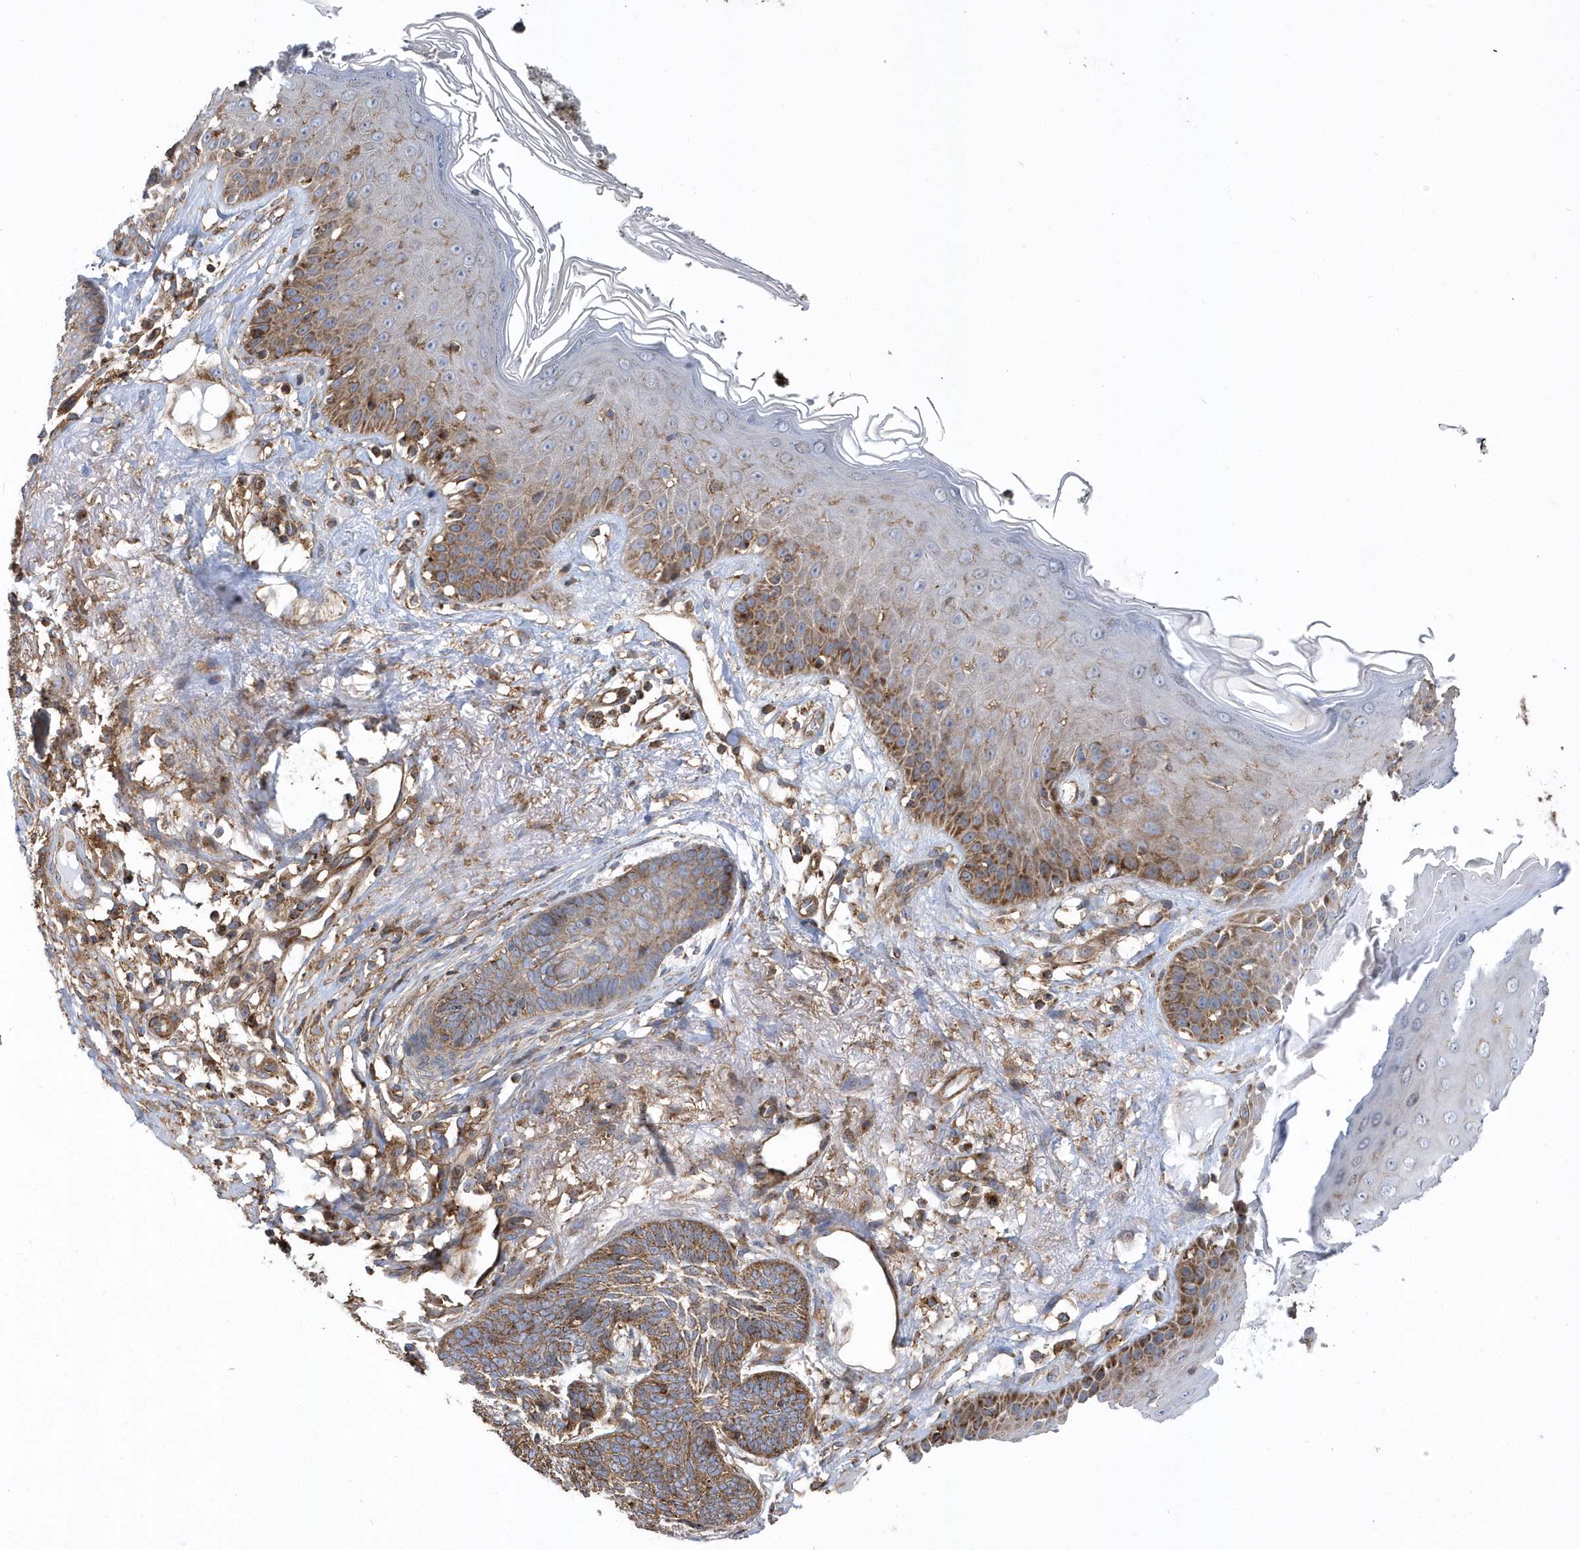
{"staining": {"intensity": "moderate", "quantity": ">75%", "location": "cytoplasmic/membranous"}, "tissue": "skin cancer", "cell_type": "Tumor cells", "image_type": "cancer", "snomed": [{"axis": "morphology", "description": "Normal tissue, NOS"}, {"axis": "morphology", "description": "Basal cell carcinoma"}, {"axis": "topography", "description": "Skin"}], "caption": "Protein staining of skin basal cell carcinoma tissue displays moderate cytoplasmic/membranous expression in about >75% of tumor cells.", "gene": "TRAIP", "patient": {"sex": "male", "age": 64}}